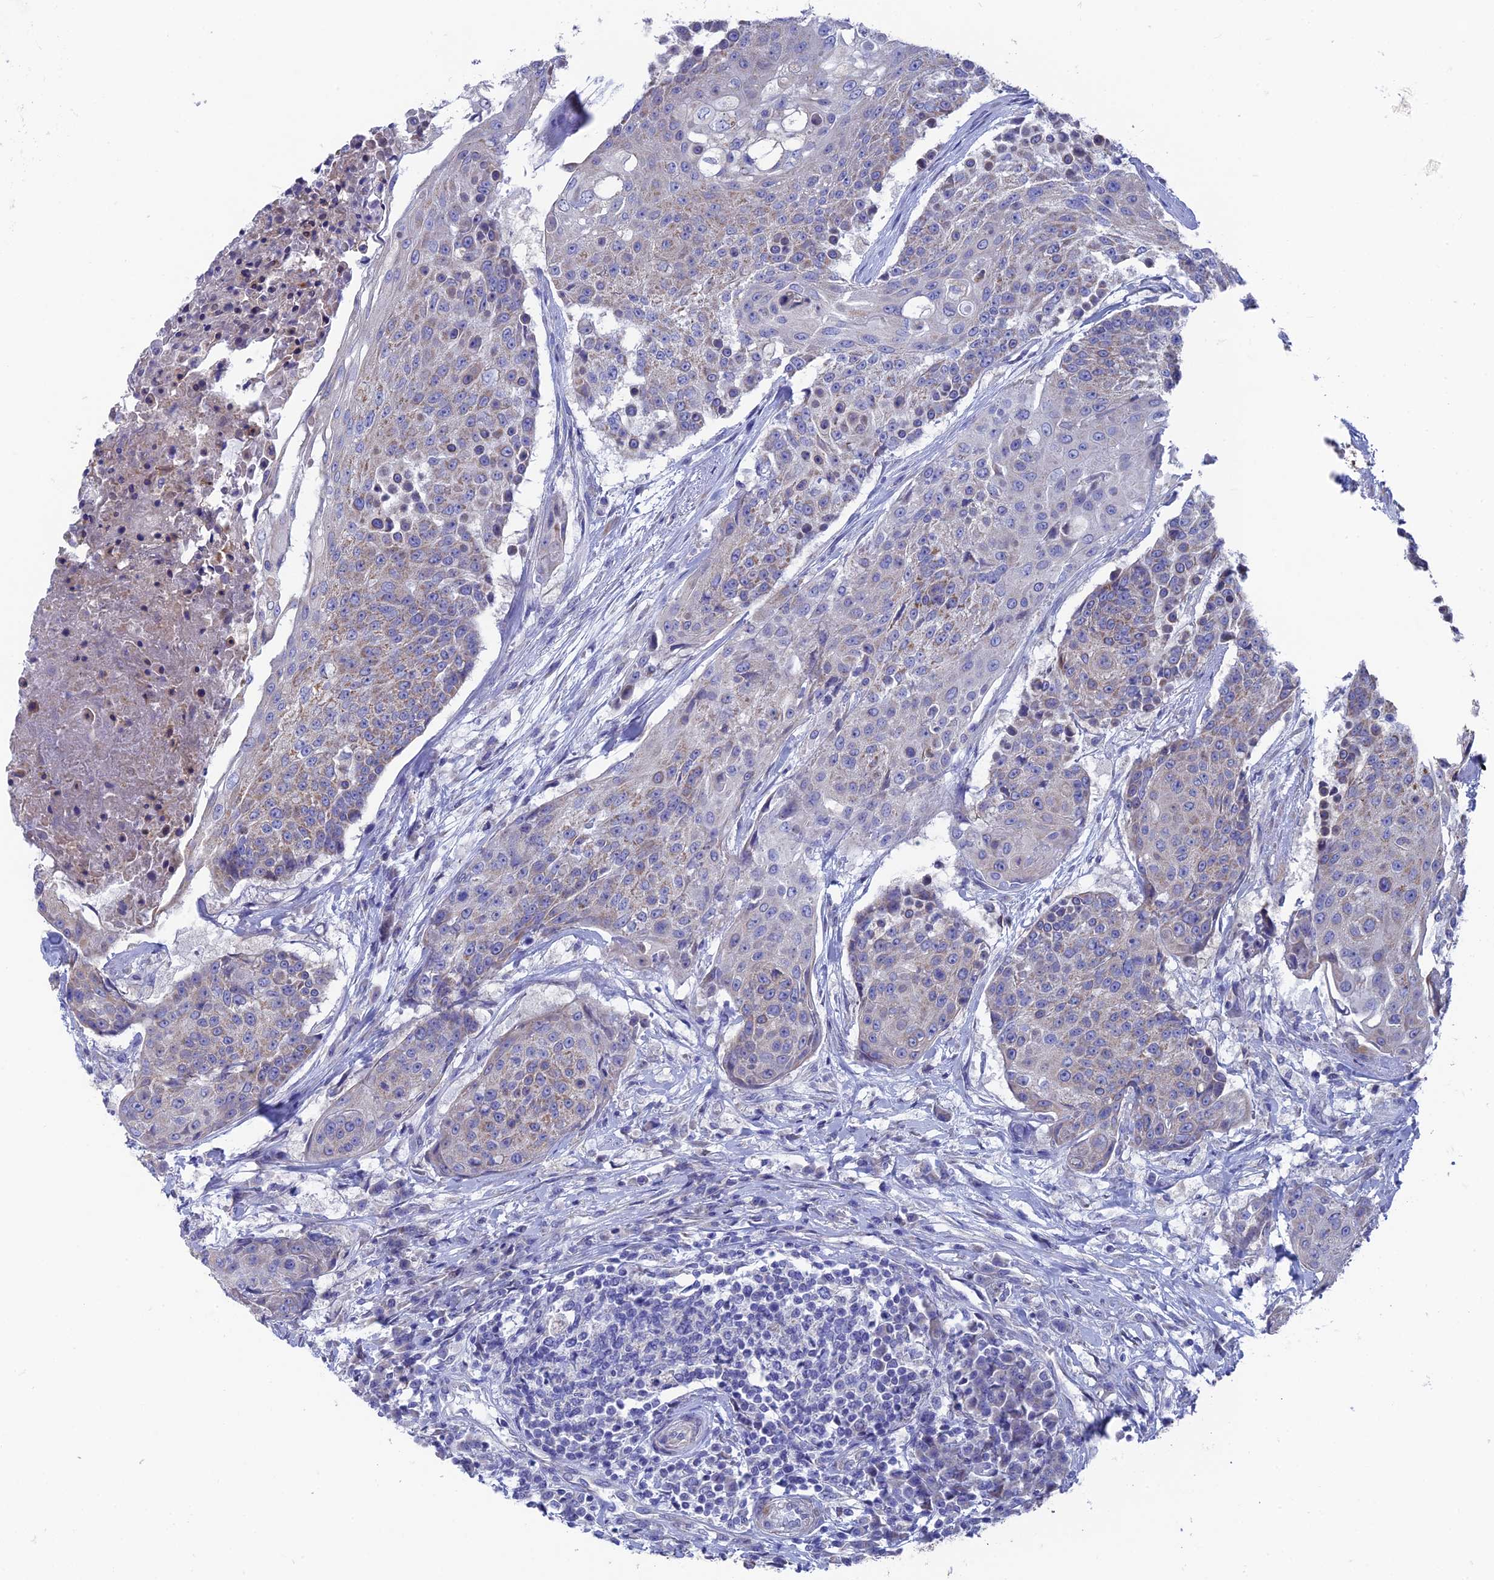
{"staining": {"intensity": "weak", "quantity": "25%-75%", "location": "cytoplasmic/membranous"}, "tissue": "urothelial cancer", "cell_type": "Tumor cells", "image_type": "cancer", "snomed": [{"axis": "morphology", "description": "Urothelial carcinoma, High grade"}, {"axis": "topography", "description": "Urinary bladder"}], "caption": "Immunohistochemical staining of urothelial cancer displays low levels of weak cytoplasmic/membranous protein expression in approximately 25%-75% of tumor cells.", "gene": "AK4", "patient": {"sex": "female", "age": 63}}